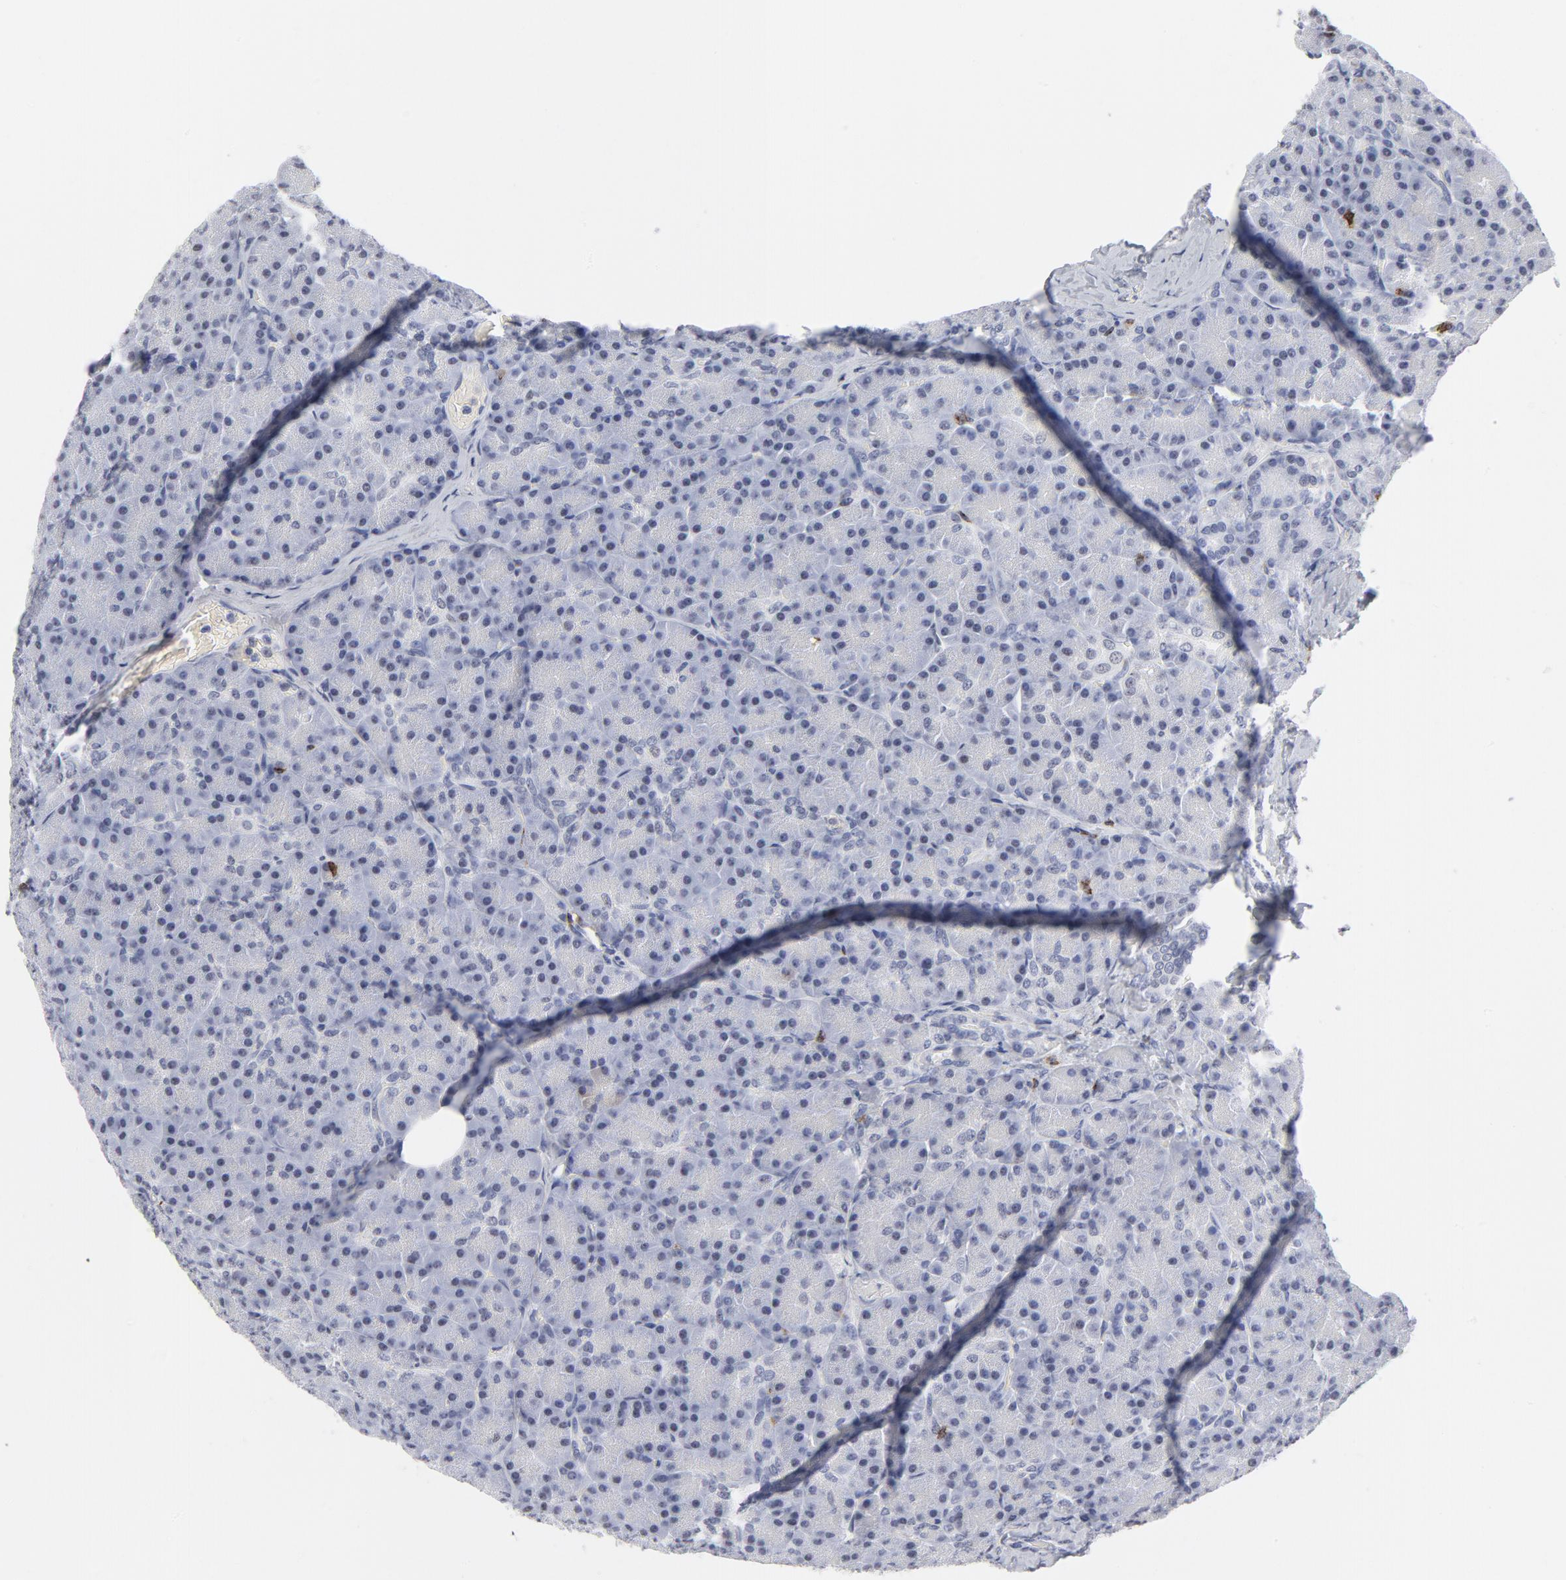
{"staining": {"intensity": "negative", "quantity": "none", "location": "none"}, "tissue": "pancreas", "cell_type": "Exocrine glandular cells", "image_type": "normal", "snomed": [{"axis": "morphology", "description": "Normal tissue, NOS"}, {"axis": "topography", "description": "Pancreas"}], "caption": "The image displays no staining of exocrine glandular cells in unremarkable pancreas.", "gene": "CD2", "patient": {"sex": "female", "age": 43}}